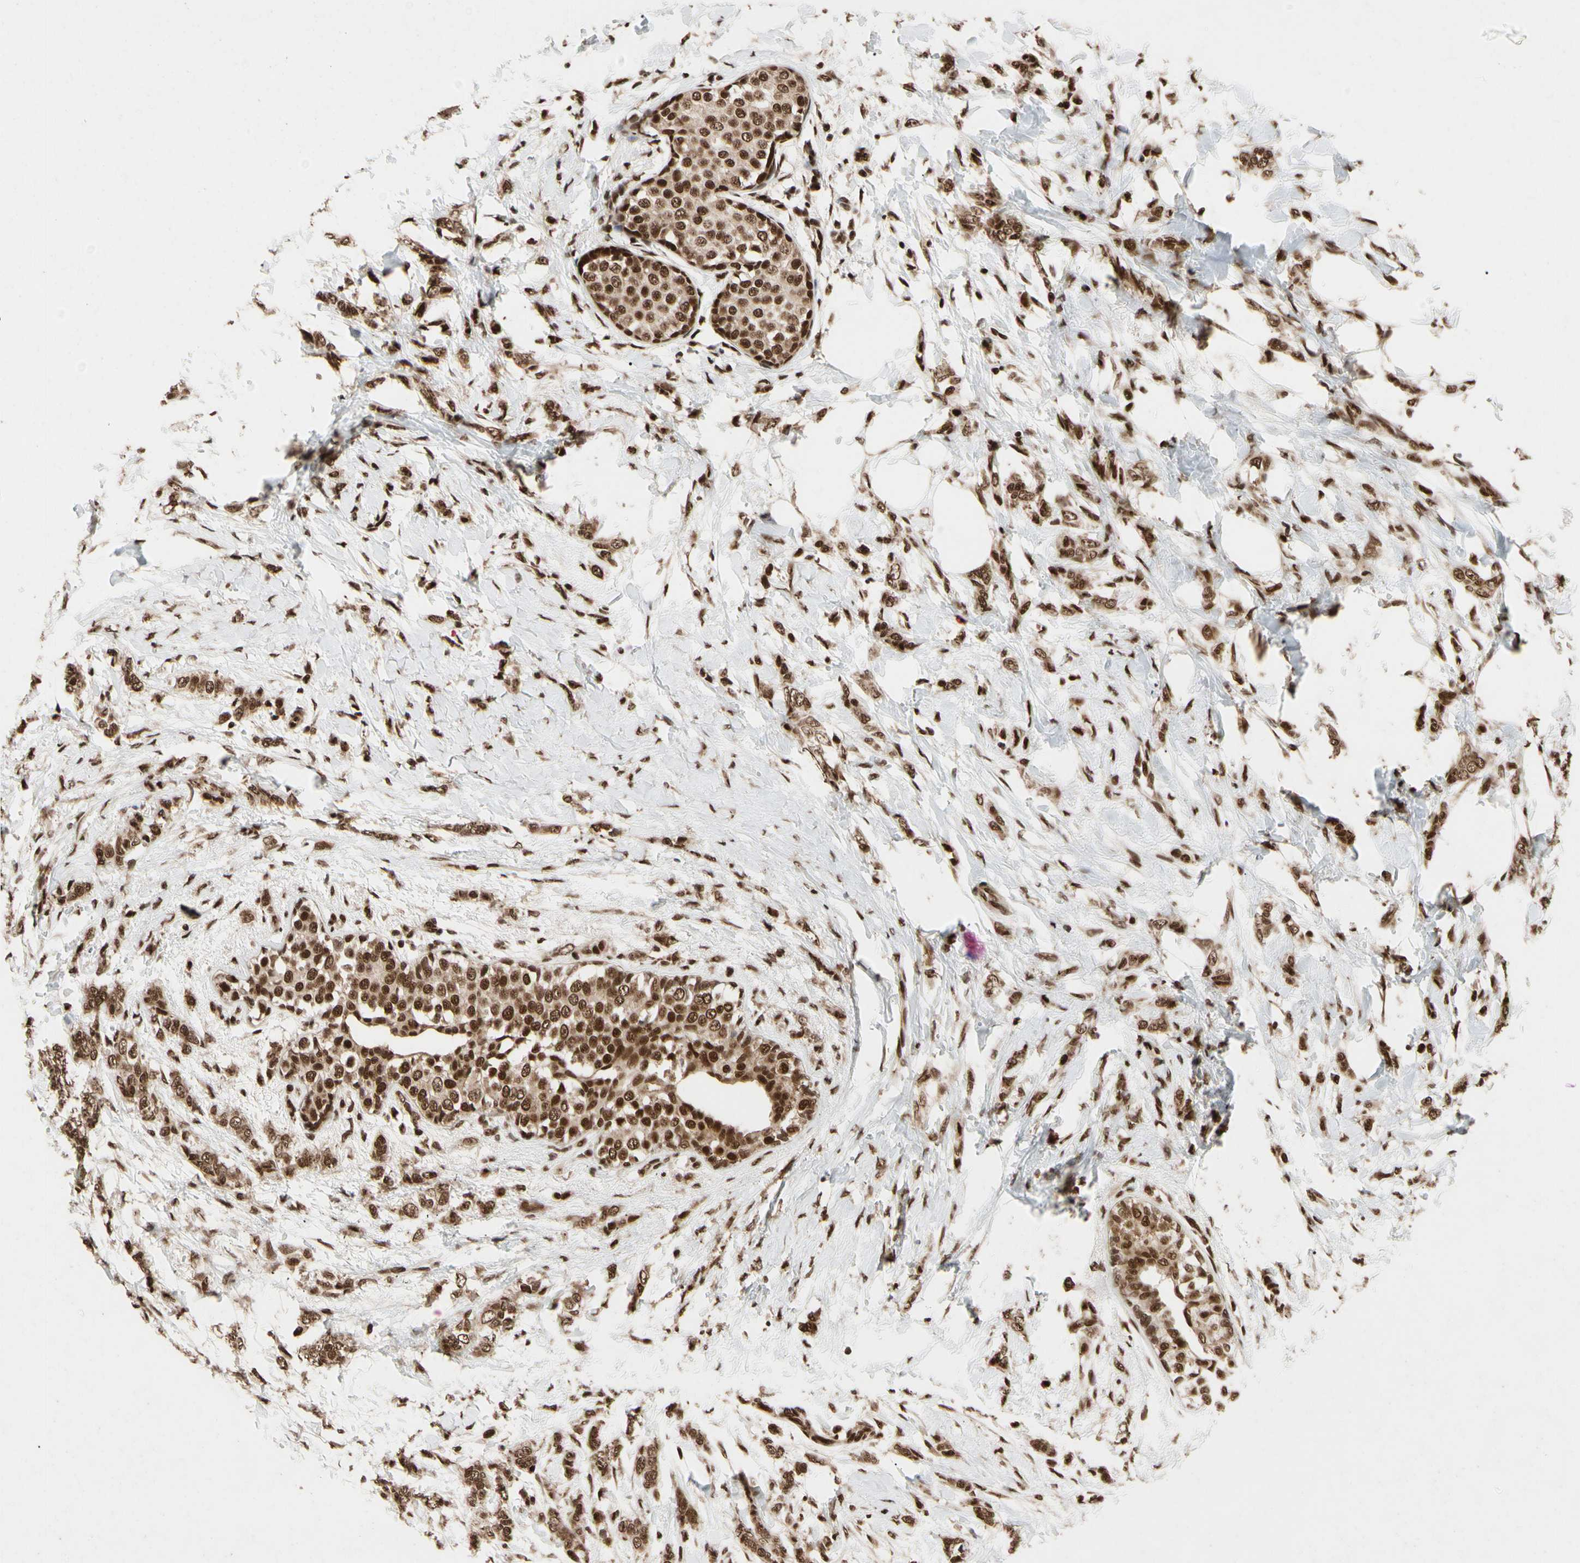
{"staining": {"intensity": "strong", "quantity": ">75%", "location": "cytoplasmic/membranous,nuclear"}, "tissue": "breast cancer", "cell_type": "Tumor cells", "image_type": "cancer", "snomed": [{"axis": "morphology", "description": "Lobular carcinoma, in situ"}, {"axis": "morphology", "description": "Lobular carcinoma"}, {"axis": "topography", "description": "Breast"}], "caption": "Immunohistochemistry (IHC) micrograph of neoplastic tissue: breast cancer (lobular carcinoma) stained using immunohistochemistry demonstrates high levels of strong protein expression localized specifically in the cytoplasmic/membranous and nuclear of tumor cells, appearing as a cytoplasmic/membranous and nuclear brown color.", "gene": "FAM98B", "patient": {"sex": "female", "age": 41}}